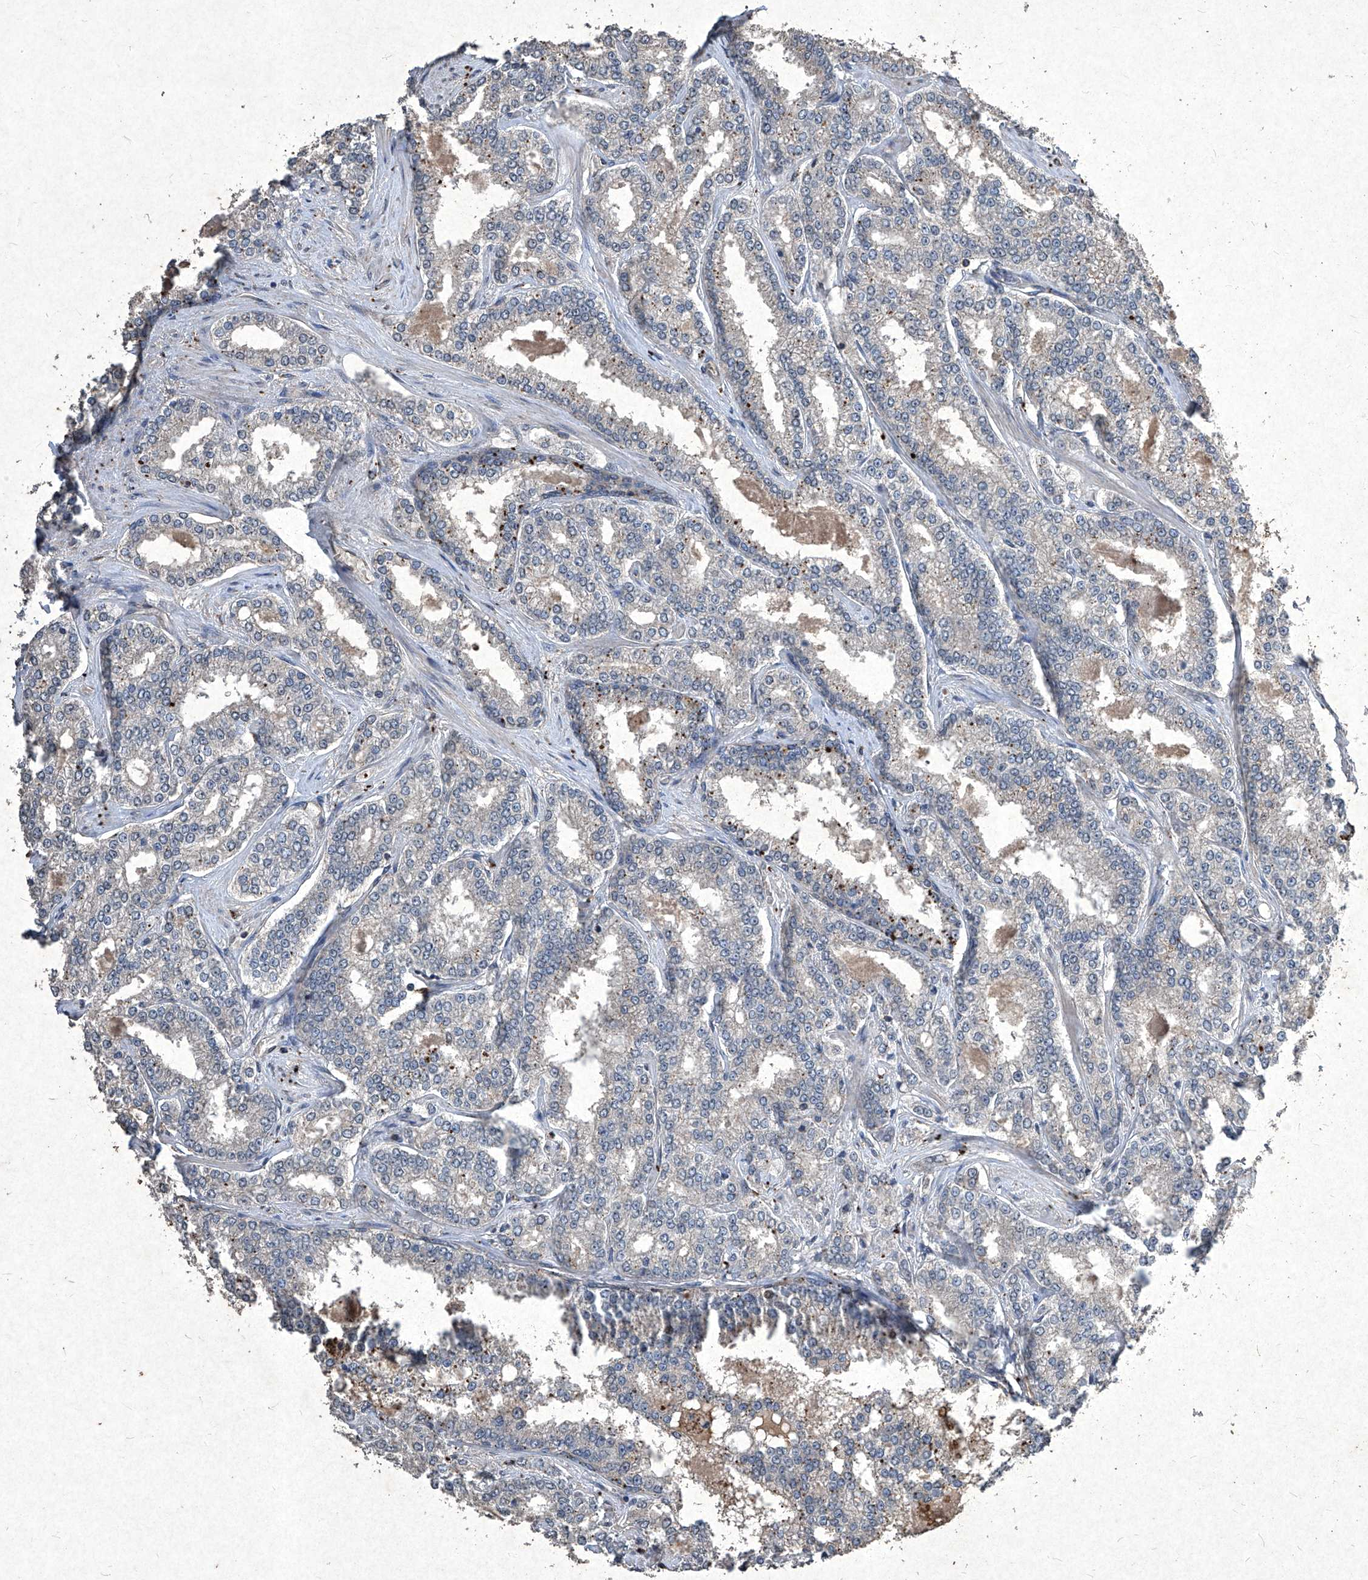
{"staining": {"intensity": "strong", "quantity": "<25%", "location": "cytoplasmic/membranous"}, "tissue": "prostate cancer", "cell_type": "Tumor cells", "image_type": "cancer", "snomed": [{"axis": "morphology", "description": "Normal tissue, NOS"}, {"axis": "morphology", "description": "Adenocarcinoma, High grade"}, {"axis": "topography", "description": "Prostate"}], "caption": "Adenocarcinoma (high-grade) (prostate) stained with a protein marker demonstrates strong staining in tumor cells.", "gene": "MED16", "patient": {"sex": "male", "age": 83}}